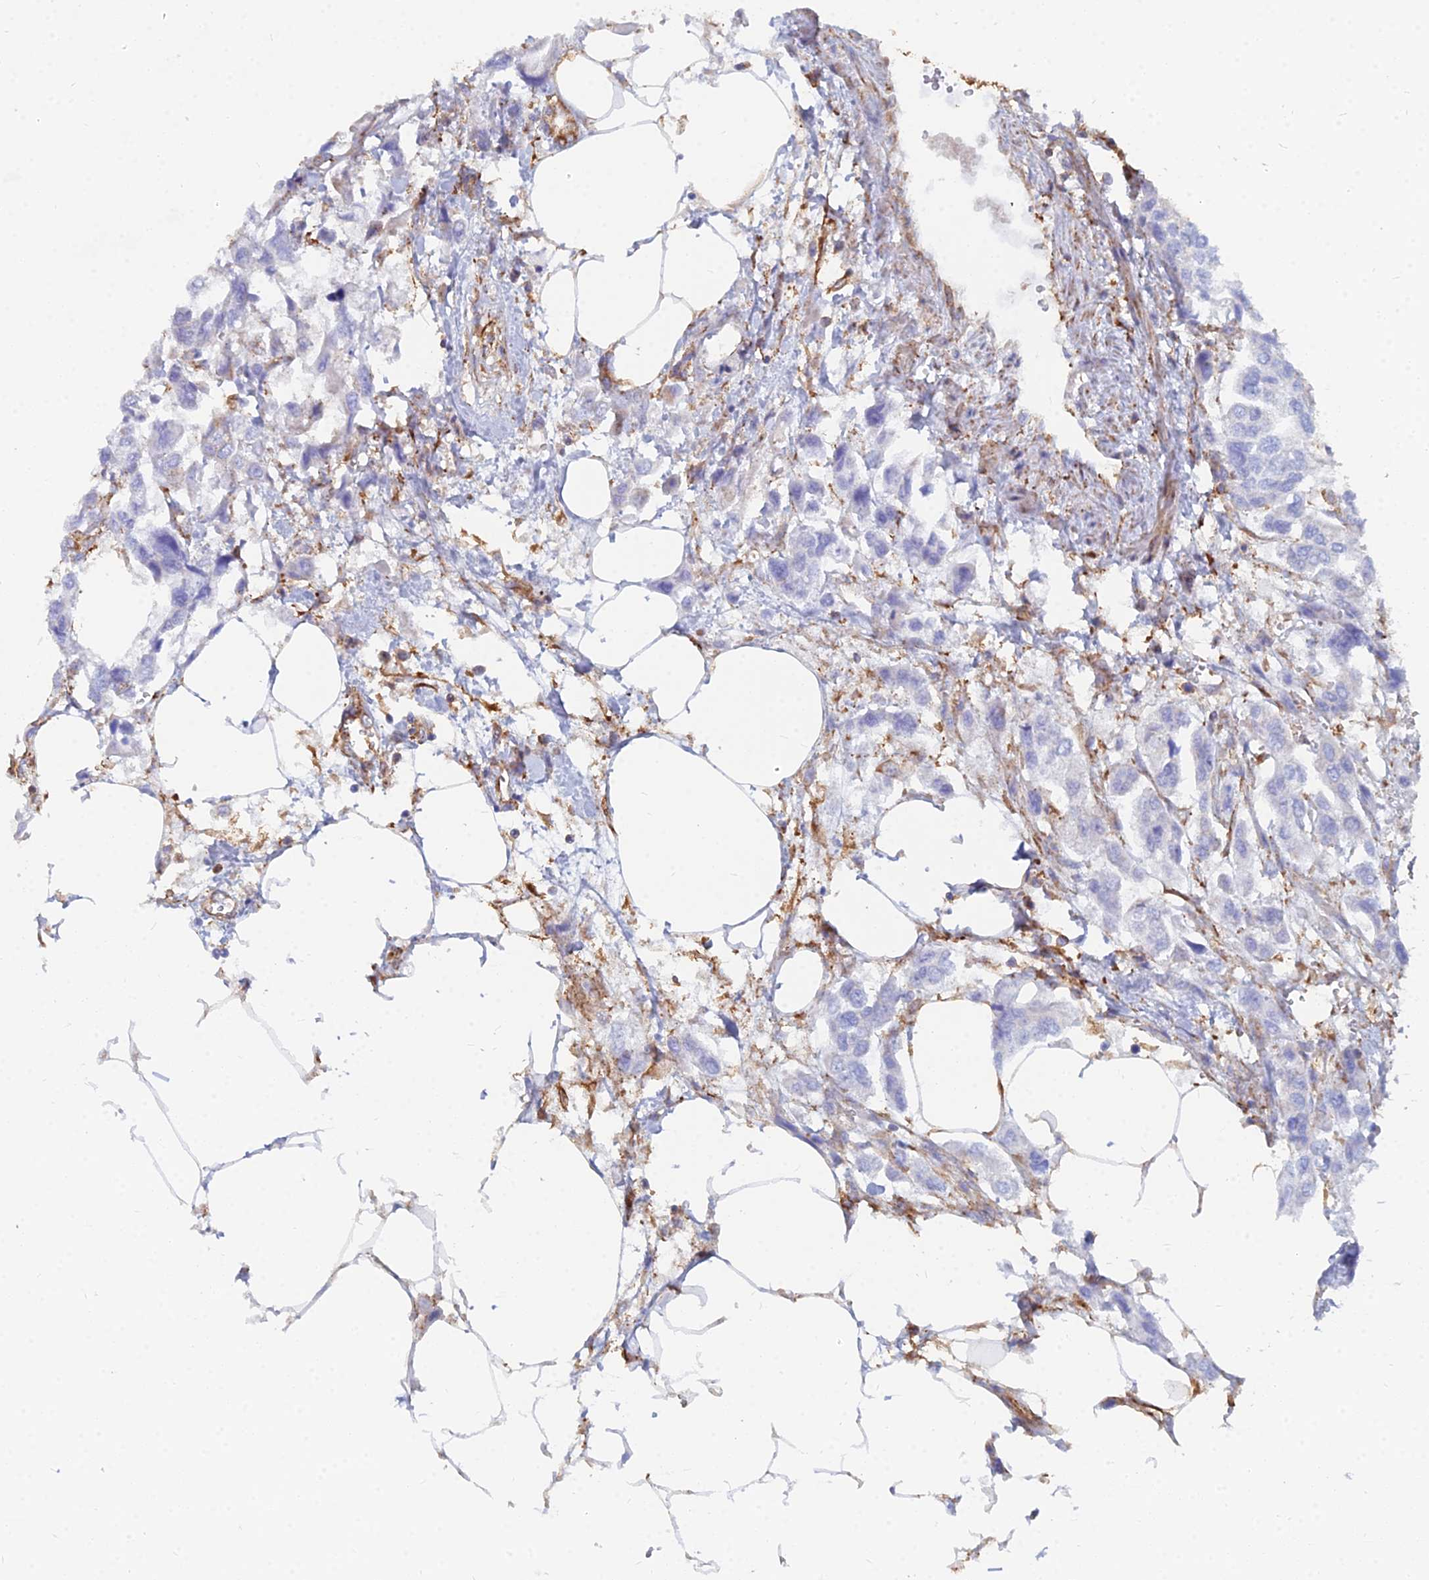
{"staining": {"intensity": "negative", "quantity": "none", "location": "none"}, "tissue": "urothelial cancer", "cell_type": "Tumor cells", "image_type": "cancer", "snomed": [{"axis": "morphology", "description": "Urothelial carcinoma, High grade"}, {"axis": "topography", "description": "Urinary bladder"}], "caption": "Urothelial cancer was stained to show a protein in brown. There is no significant positivity in tumor cells. The staining was performed using DAB (3,3'-diaminobenzidine) to visualize the protein expression in brown, while the nuclei were stained in blue with hematoxylin (Magnification: 20x).", "gene": "GPR42", "patient": {"sex": "male", "age": 67}}